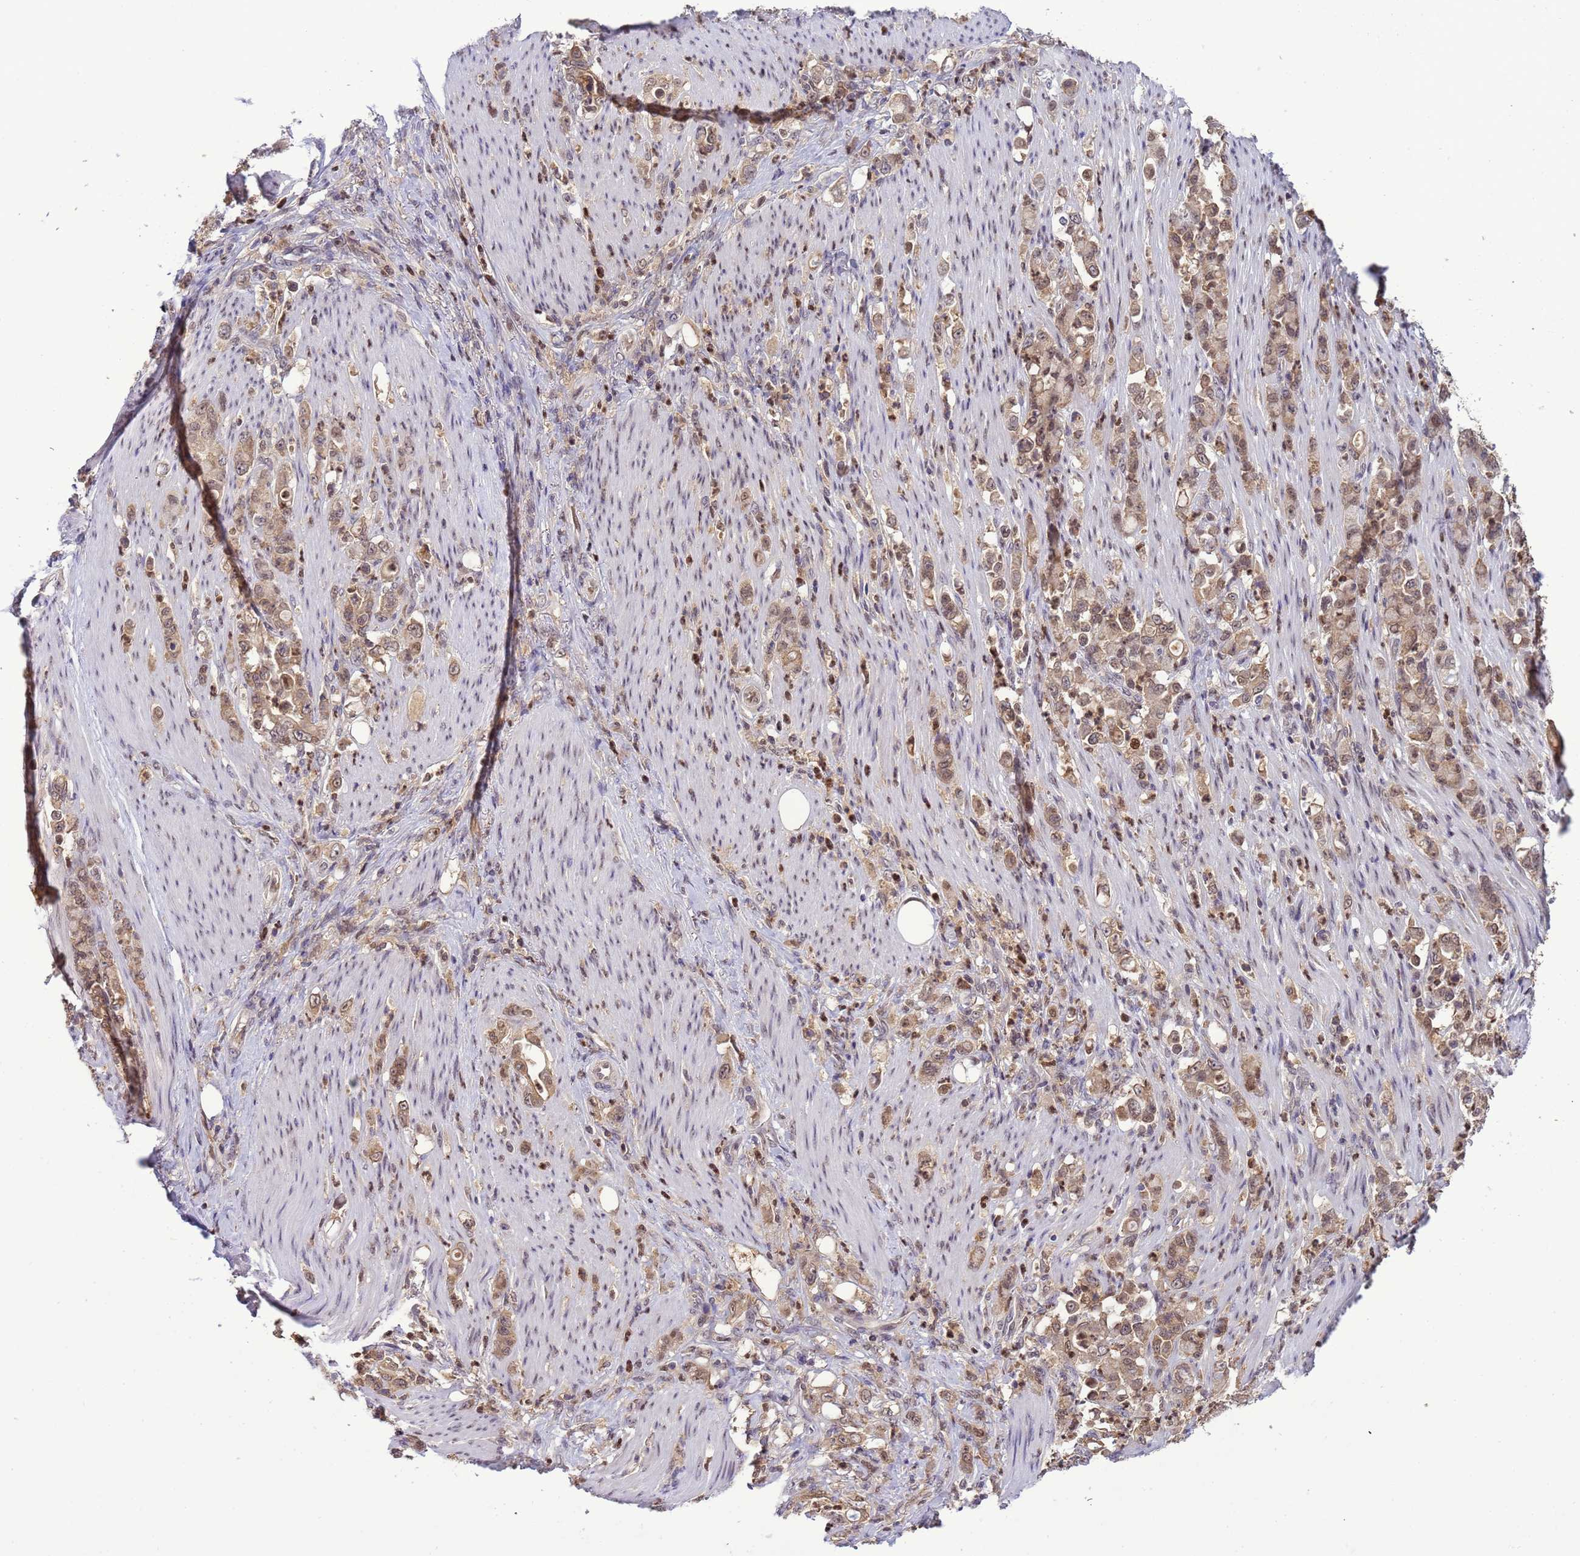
{"staining": {"intensity": "moderate", "quantity": ">75%", "location": "cytoplasmic/membranous,nuclear"}, "tissue": "stomach cancer", "cell_type": "Tumor cells", "image_type": "cancer", "snomed": [{"axis": "morphology", "description": "Normal tissue, NOS"}, {"axis": "morphology", "description": "Adenocarcinoma, NOS"}, {"axis": "topography", "description": "Stomach"}], "caption": "Protein staining exhibits moderate cytoplasmic/membranous and nuclear staining in about >75% of tumor cells in stomach adenocarcinoma.", "gene": "CD53", "patient": {"sex": "female", "age": 79}}